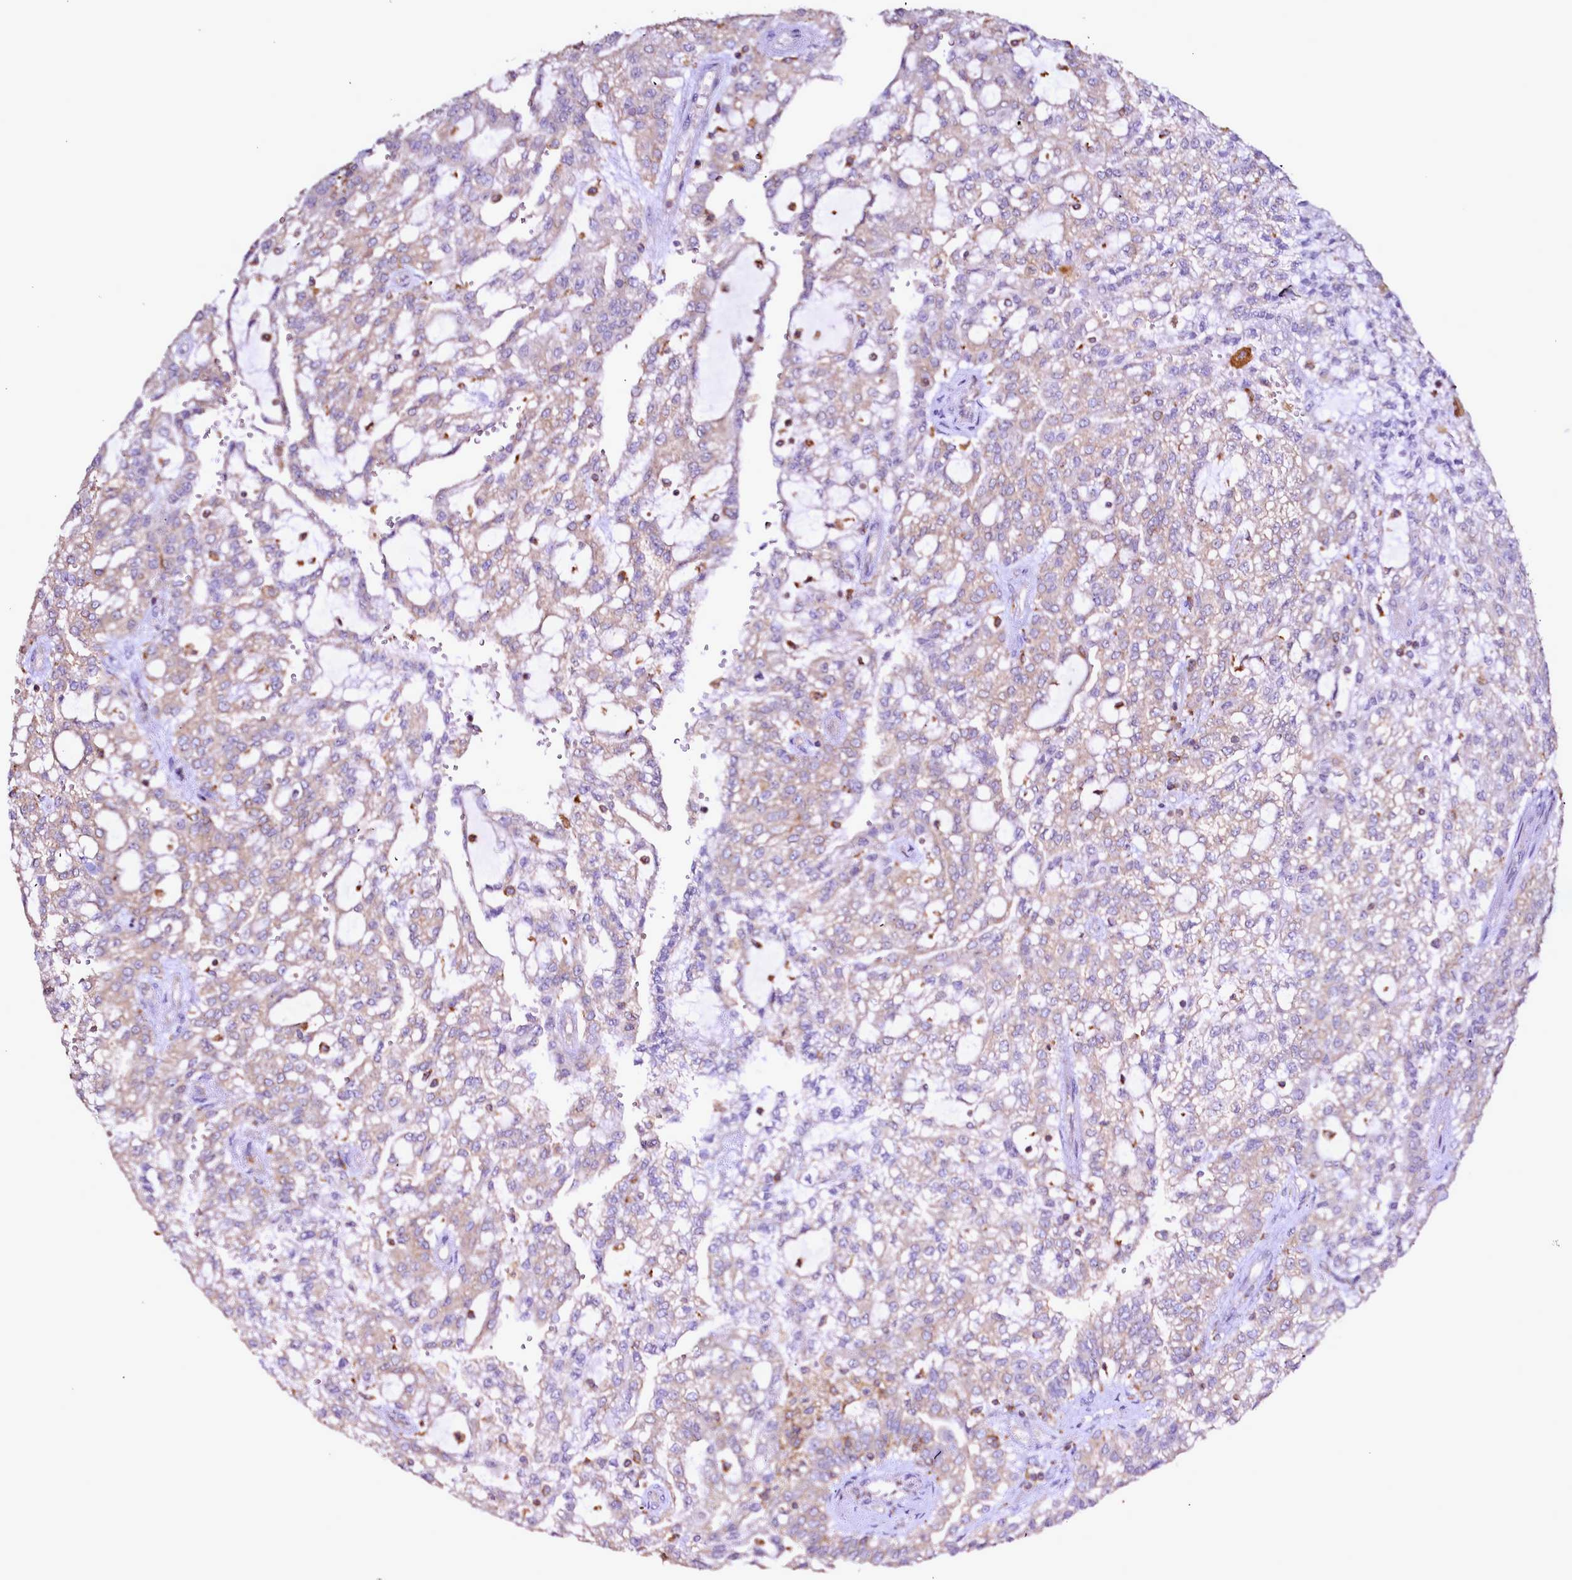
{"staining": {"intensity": "weak", "quantity": "25%-75%", "location": "cytoplasmic/membranous"}, "tissue": "renal cancer", "cell_type": "Tumor cells", "image_type": "cancer", "snomed": [{"axis": "morphology", "description": "Adenocarcinoma, NOS"}, {"axis": "topography", "description": "Kidney"}], "caption": "Immunohistochemistry (IHC) histopathology image of human renal cancer stained for a protein (brown), which shows low levels of weak cytoplasmic/membranous positivity in approximately 25%-75% of tumor cells.", "gene": "NCKAP1L", "patient": {"sex": "male", "age": 63}}